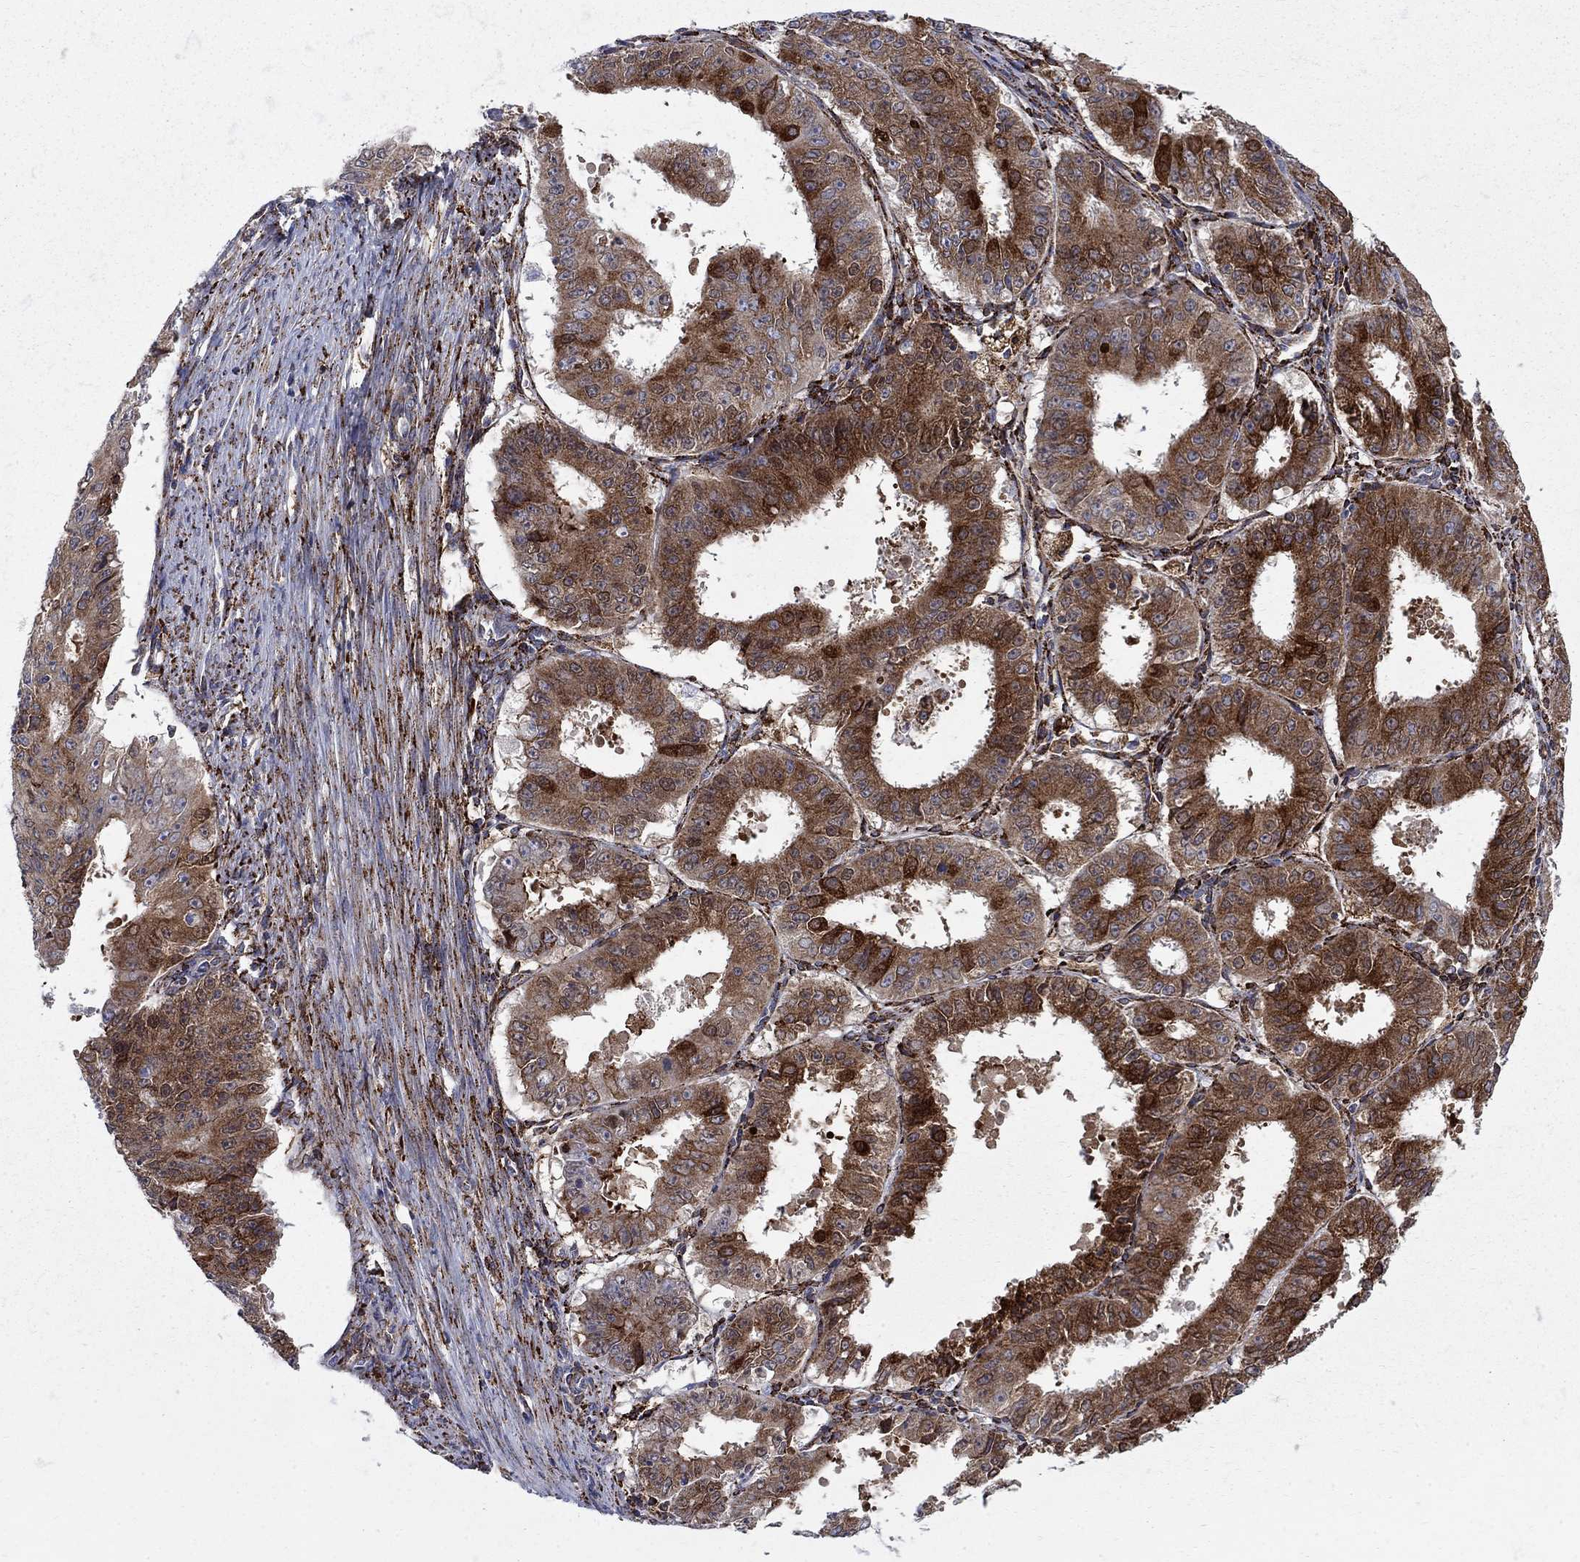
{"staining": {"intensity": "strong", "quantity": "25%-75%", "location": "cytoplasmic/membranous"}, "tissue": "ovarian cancer", "cell_type": "Tumor cells", "image_type": "cancer", "snomed": [{"axis": "morphology", "description": "Carcinoma, endometroid"}, {"axis": "topography", "description": "Ovary"}], "caption": "Immunohistochemistry staining of endometroid carcinoma (ovarian), which exhibits high levels of strong cytoplasmic/membranous positivity in approximately 25%-75% of tumor cells indicating strong cytoplasmic/membranous protein staining. The staining was performed using DAB (3,3'-diaminobenzidine) (brown) for protein detection and nuclei were counterstained in hematoxylin (blue).", "gene": "CAB39L", "patient": {"sex": "female", "age": 42}}